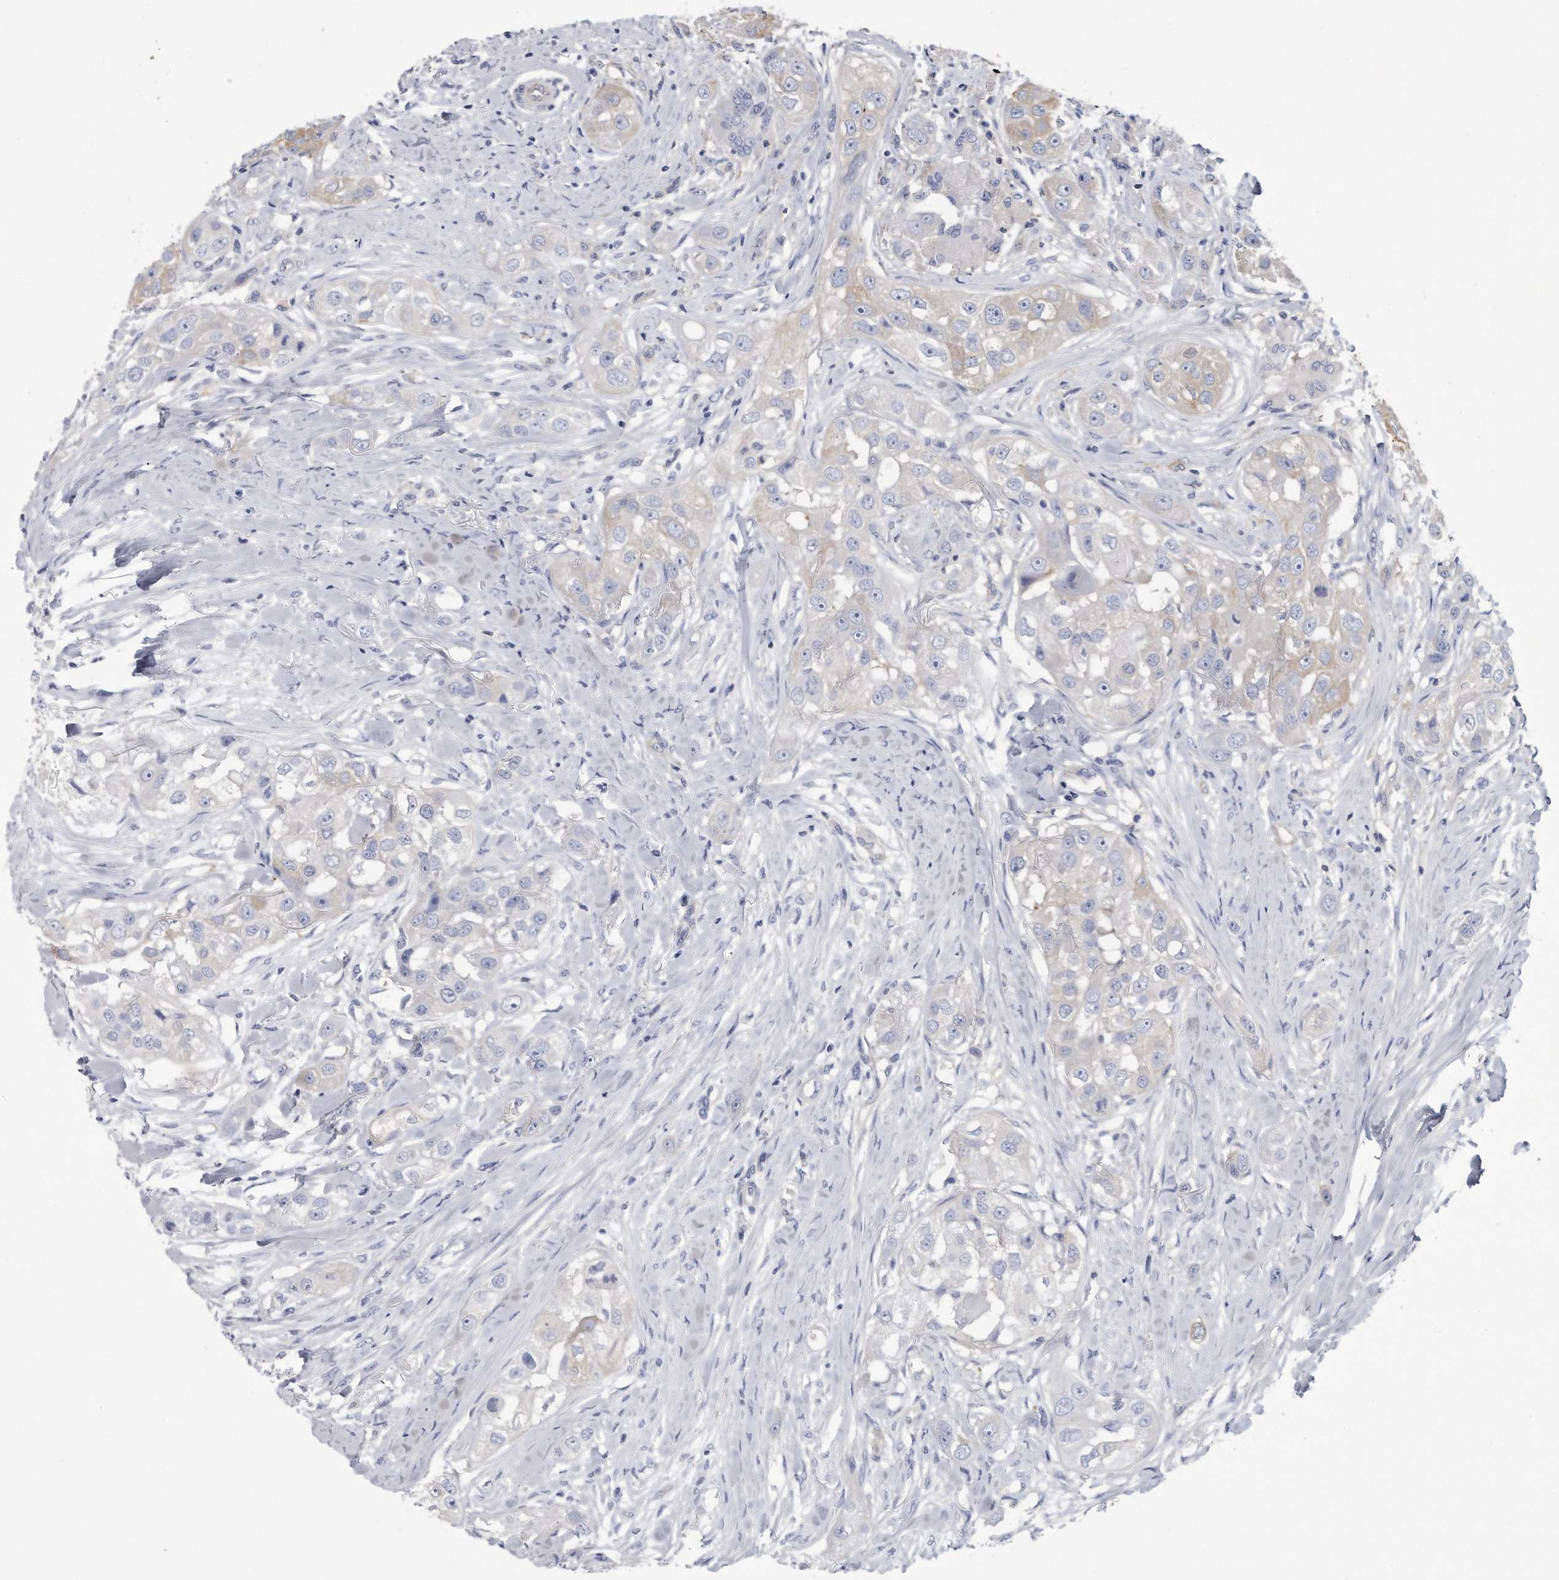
{"staining": {"intensity": "negative", "quantity": "none", "location": "none"}, "tissue": "head and neck cancer", "cell_type": "Tumor cells", "image_type": "cancer", "snomed": [{"axis": "morphology", "description": "Normal tissue, NOS"}, {"axis": "morphology", "description": "Squamous cell carcinoma, NOS"}, {"axis": "topography", "description": "Skeletal muscle"}, {"axis": "topography", "description": "Head-Neck"}], "caption": "Histopathology image shows no significant protein expression in tumor cells of squamous cell carcinoma (head and neck).", "gene": "PYGB", "patient": {"sex": "male", "age": 51}}